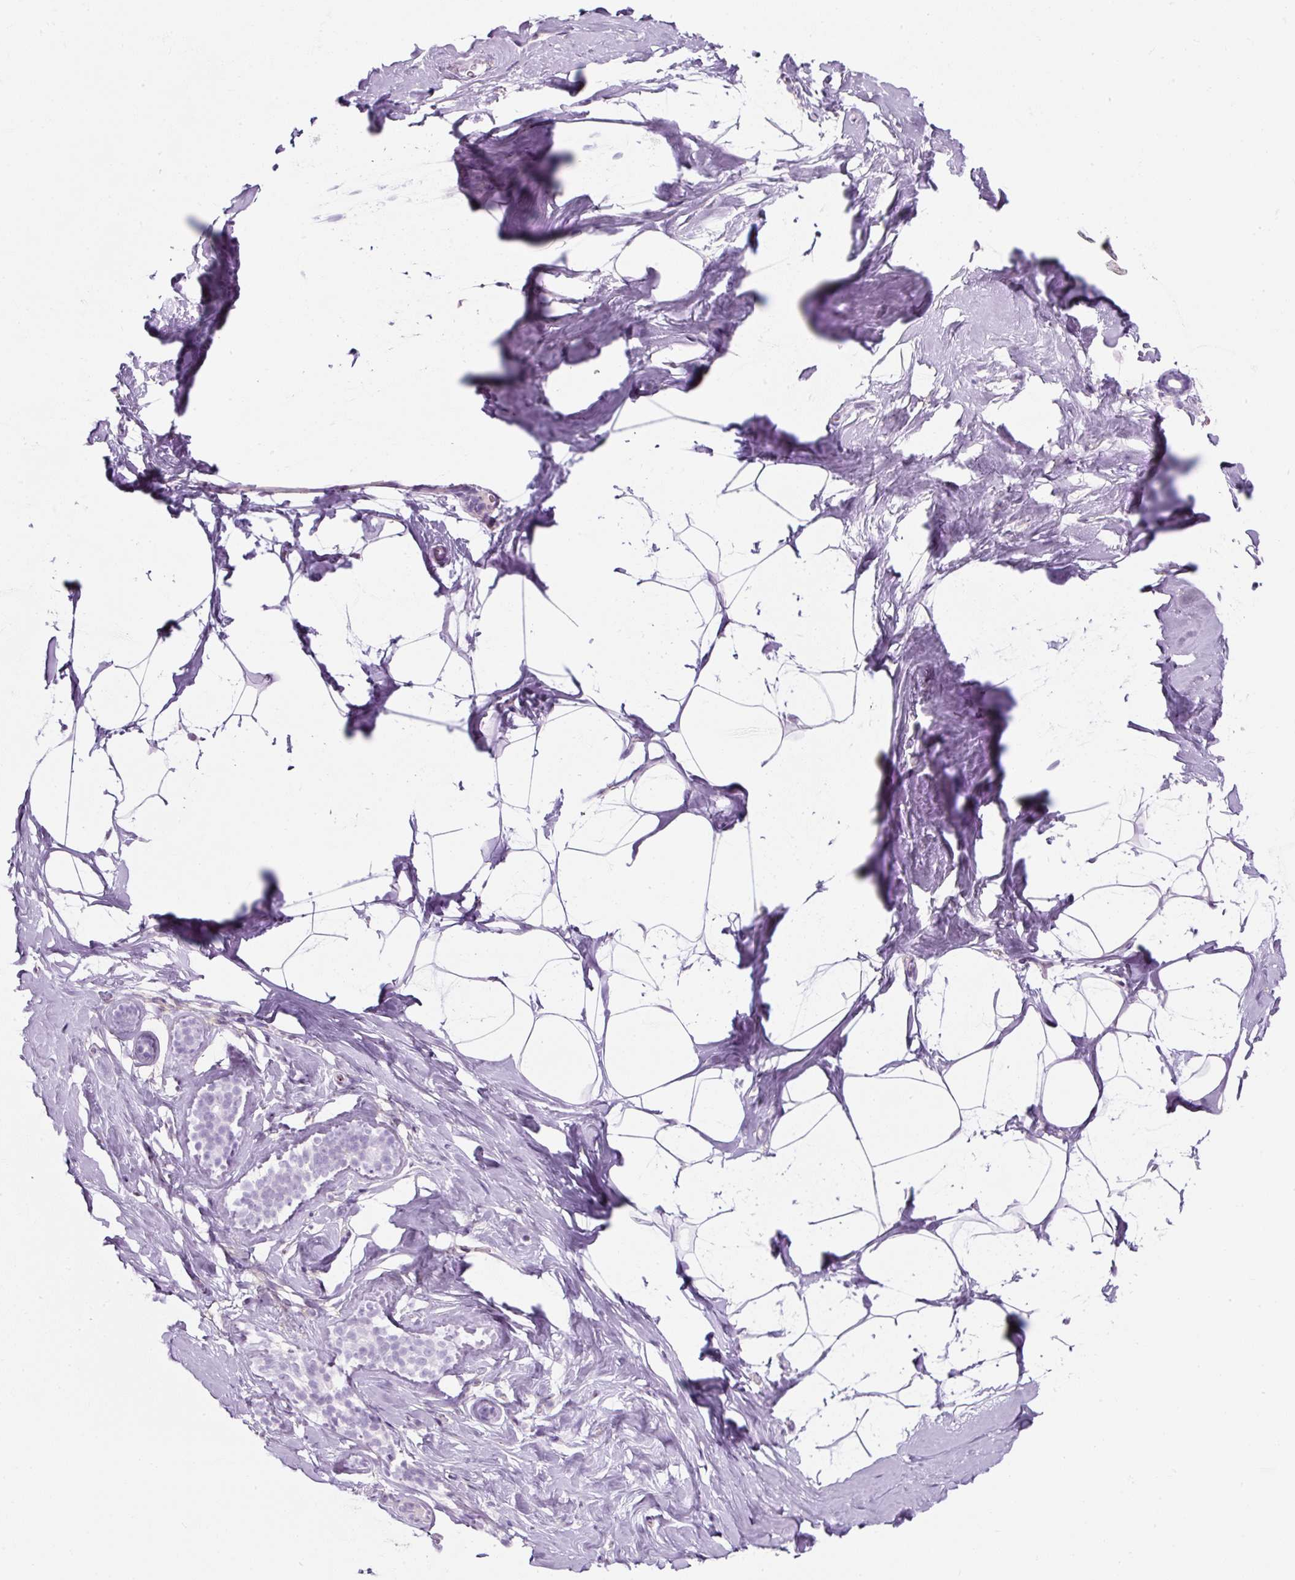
{"staining": {"intensity": "negative", "quantity": "none", "location": "none"}, "tissue": "breast", "cell_type": "Adipocytes", "image_type": "normal", "snomed": [{"axis": "morphology", "description": "Normal tissue, NOS"}, {"axis": "topography", "description": "Breast"}], "caption": "Human breast stained for a protein using IHC demonstrates no staining in adipocytes.", "gene": "ENSG00000288796", "patient": {"sex": "female", "age": 32}}